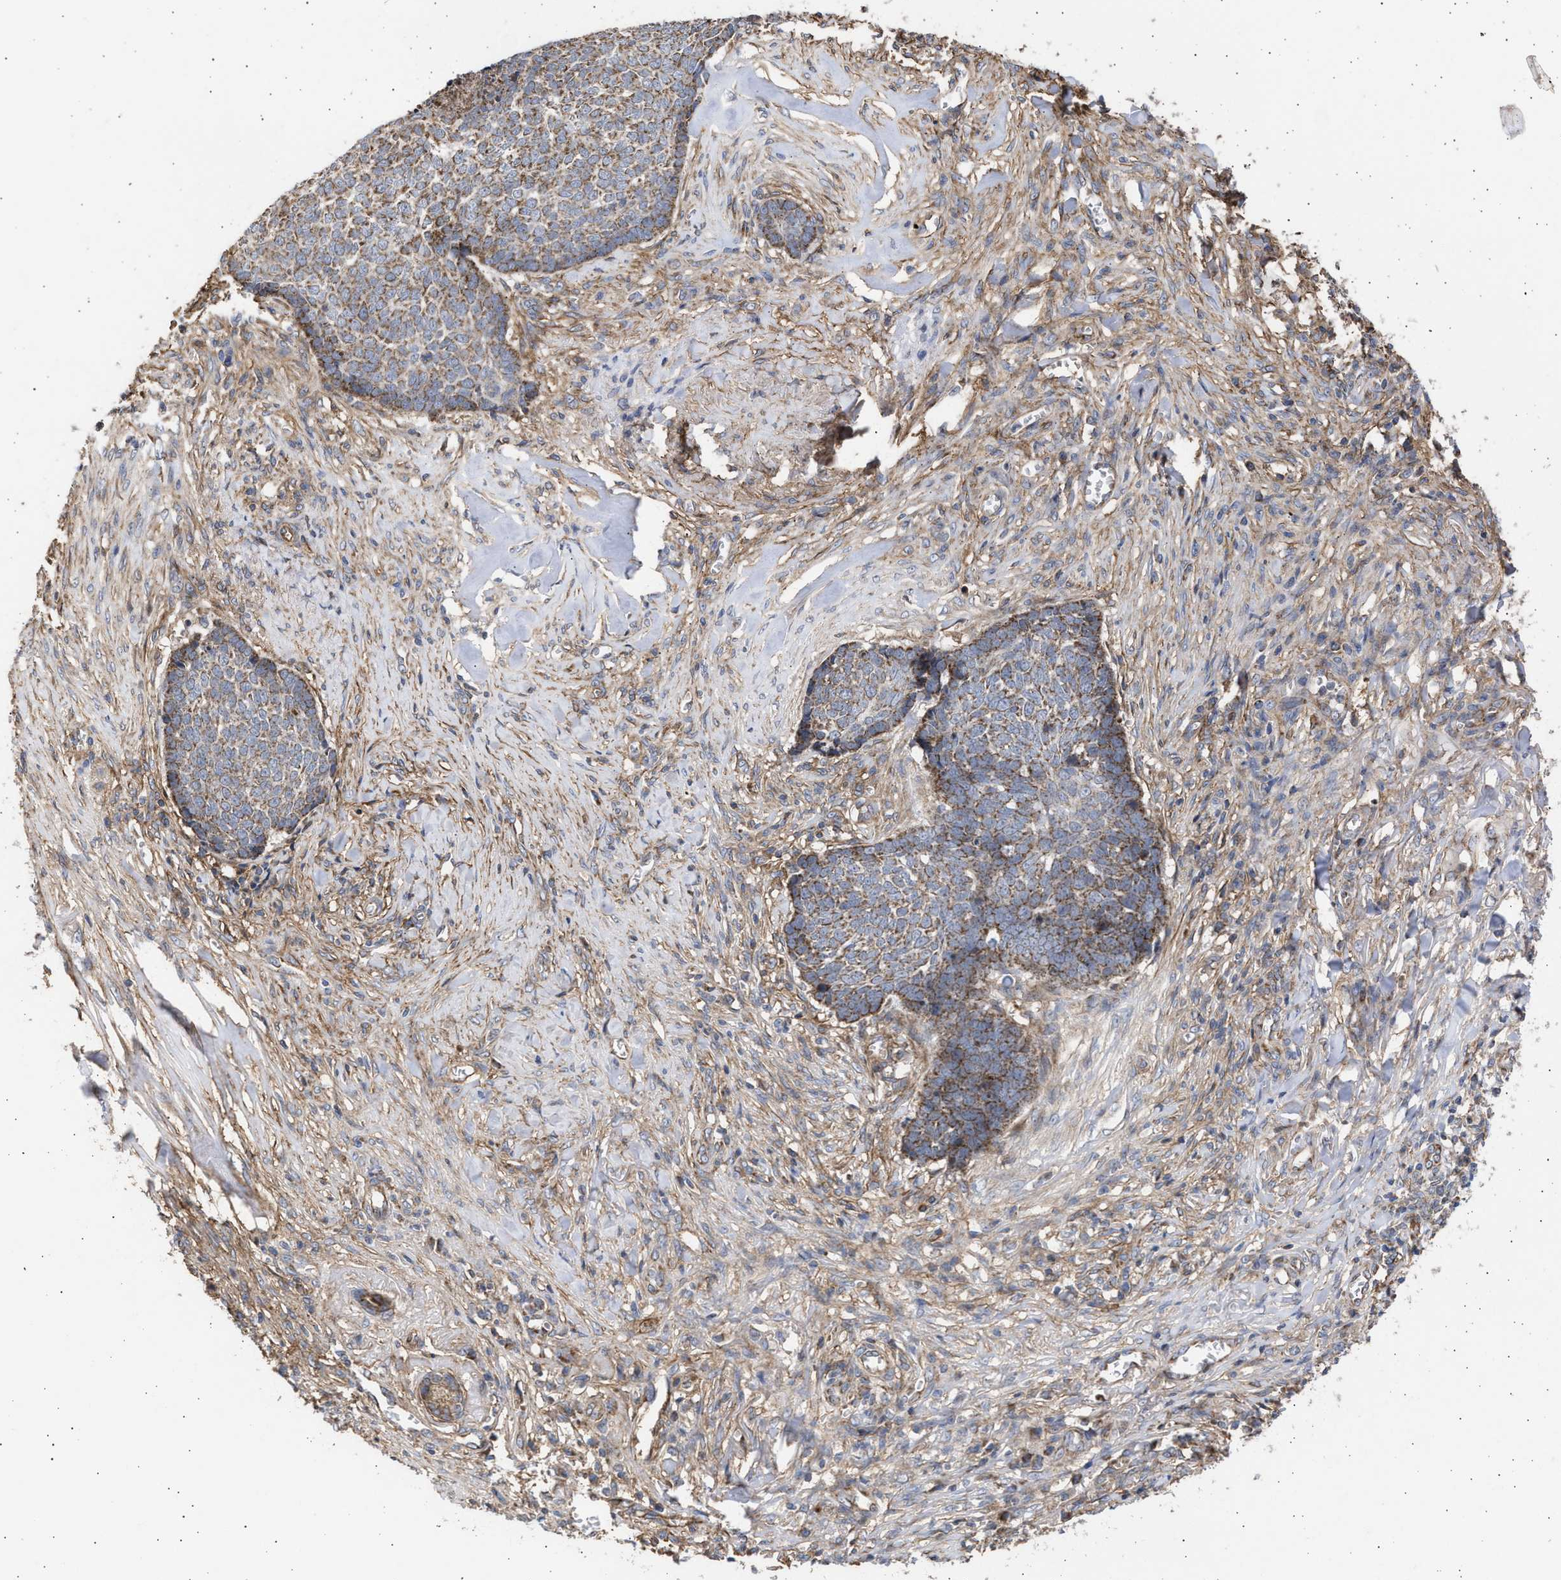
{"staining": {"intensity": "moderate", "quantity": ">75%", "location": "cytoplasmic/membranous"}, "tissue": "skin cancer", "cell_type": "Tumor cells", "image_type": "cancer", "snomed": [{"axis": "morphology", "description": "Basal cell carcinoma"}, {"axis": "topography", "description": "Skin"}], "caption": "Moderate cytoplasmic/membranous positivity is seen in approximately >75% of tumor cells in basal cell carcinoma (skin).", "gene": "TTC19", "patient": {"sex": "male", "age": 84}}